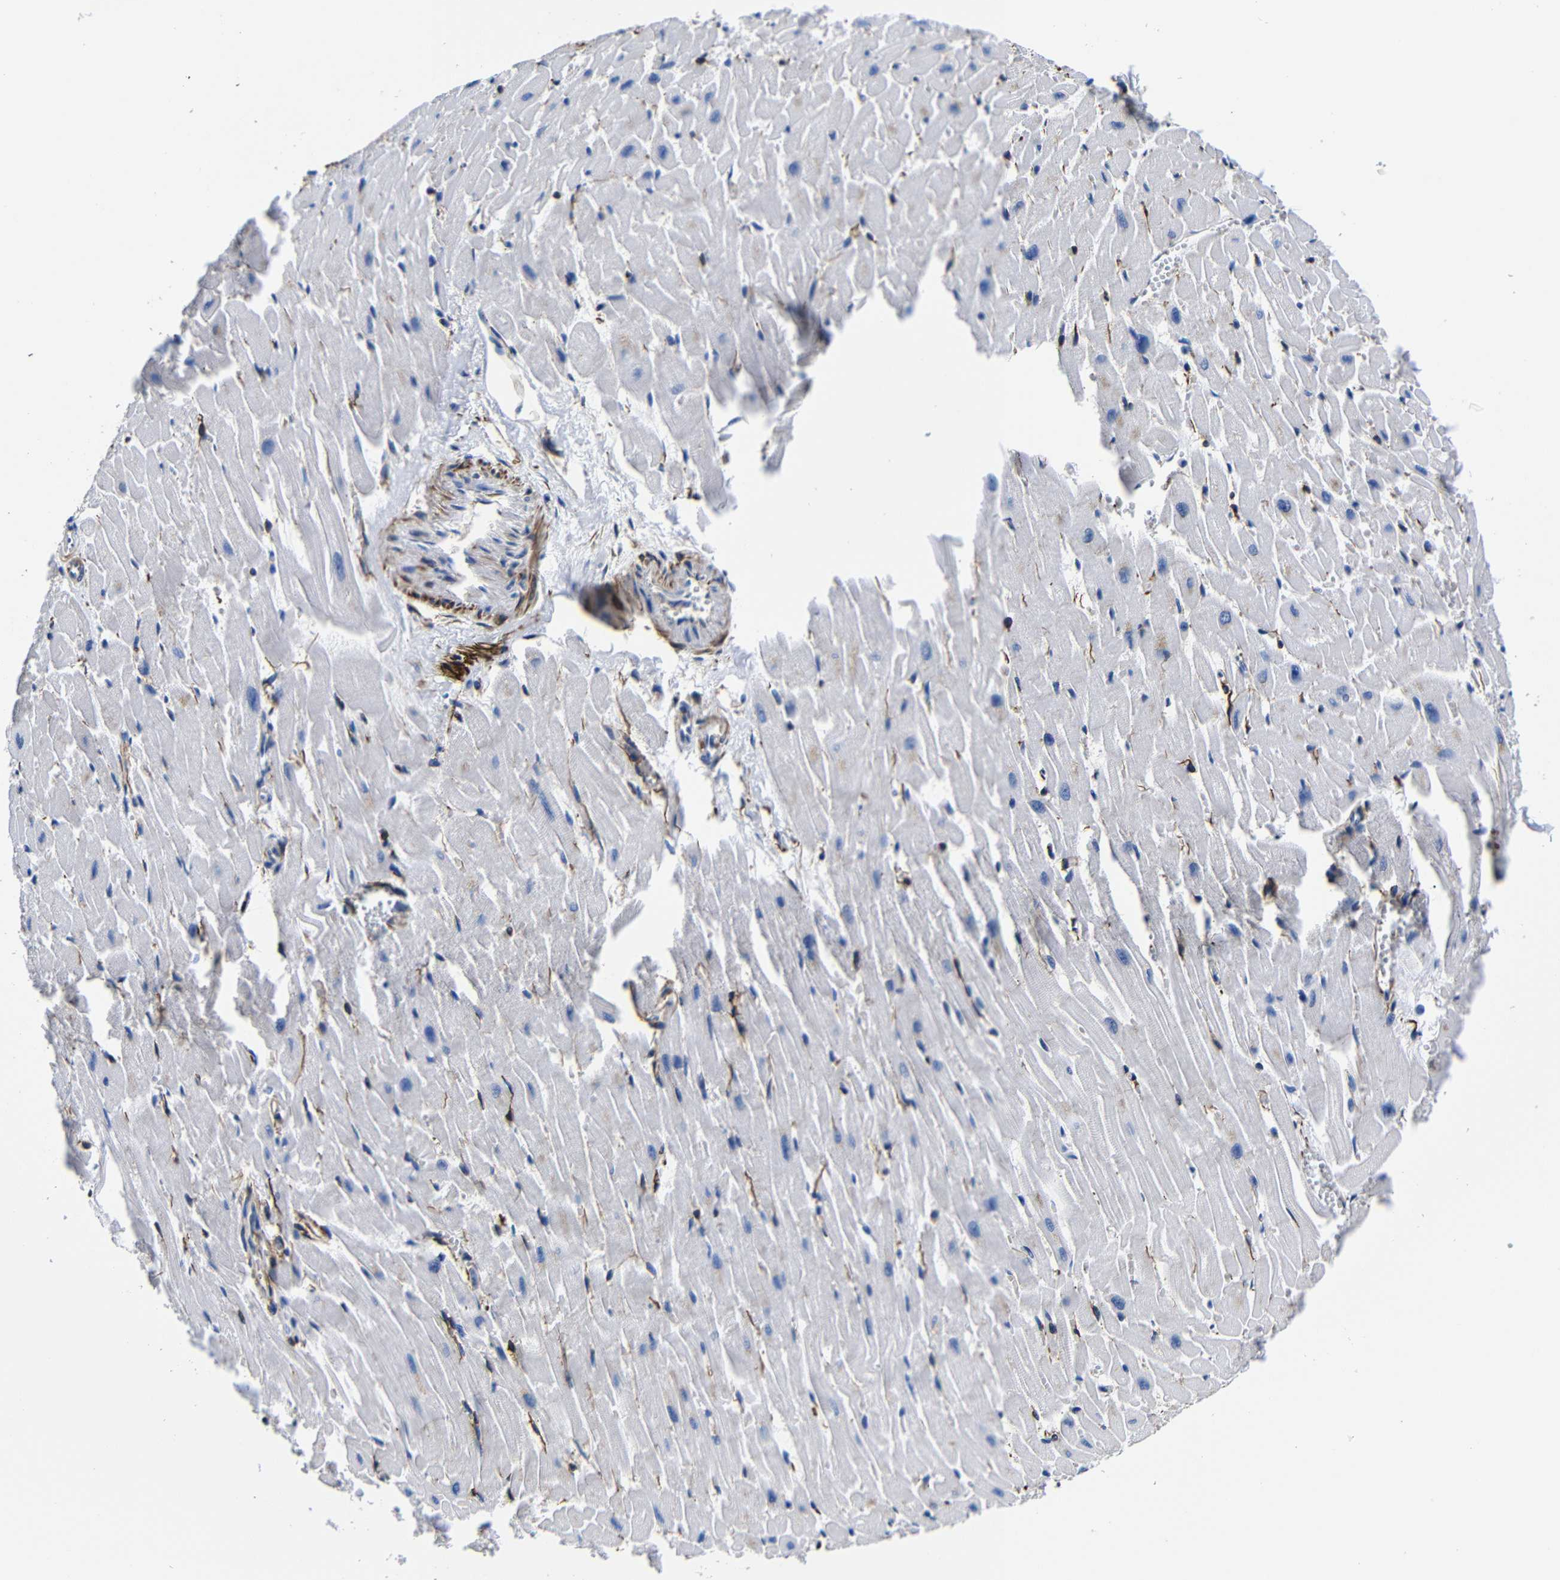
{"staining": {"intensity": "weak", "quantity": "<25%", "location": "cytoplasmic/membranous"}, "tissue": "heart muscle", "cell_type": "Cardiomyocytes", "image_type": "normal", "snomed": [{"axis": "morphology", "description": "Normal tissue, NOS"}, {"axis": "topography", "description": "Heart"}], "caption": "Immunohistochemistry photomicrograph of benign human heart muscle stained for a protein (brown), which displays no staining in cardiomyocytes. The staining was performed using DAB to visualize the protein expression in brown, while the nuclei were stained in blue with hematoxylin (Magnification: 20x).", "gene": "LRIG1", "patient": {"sex": "female", "age": 19}}